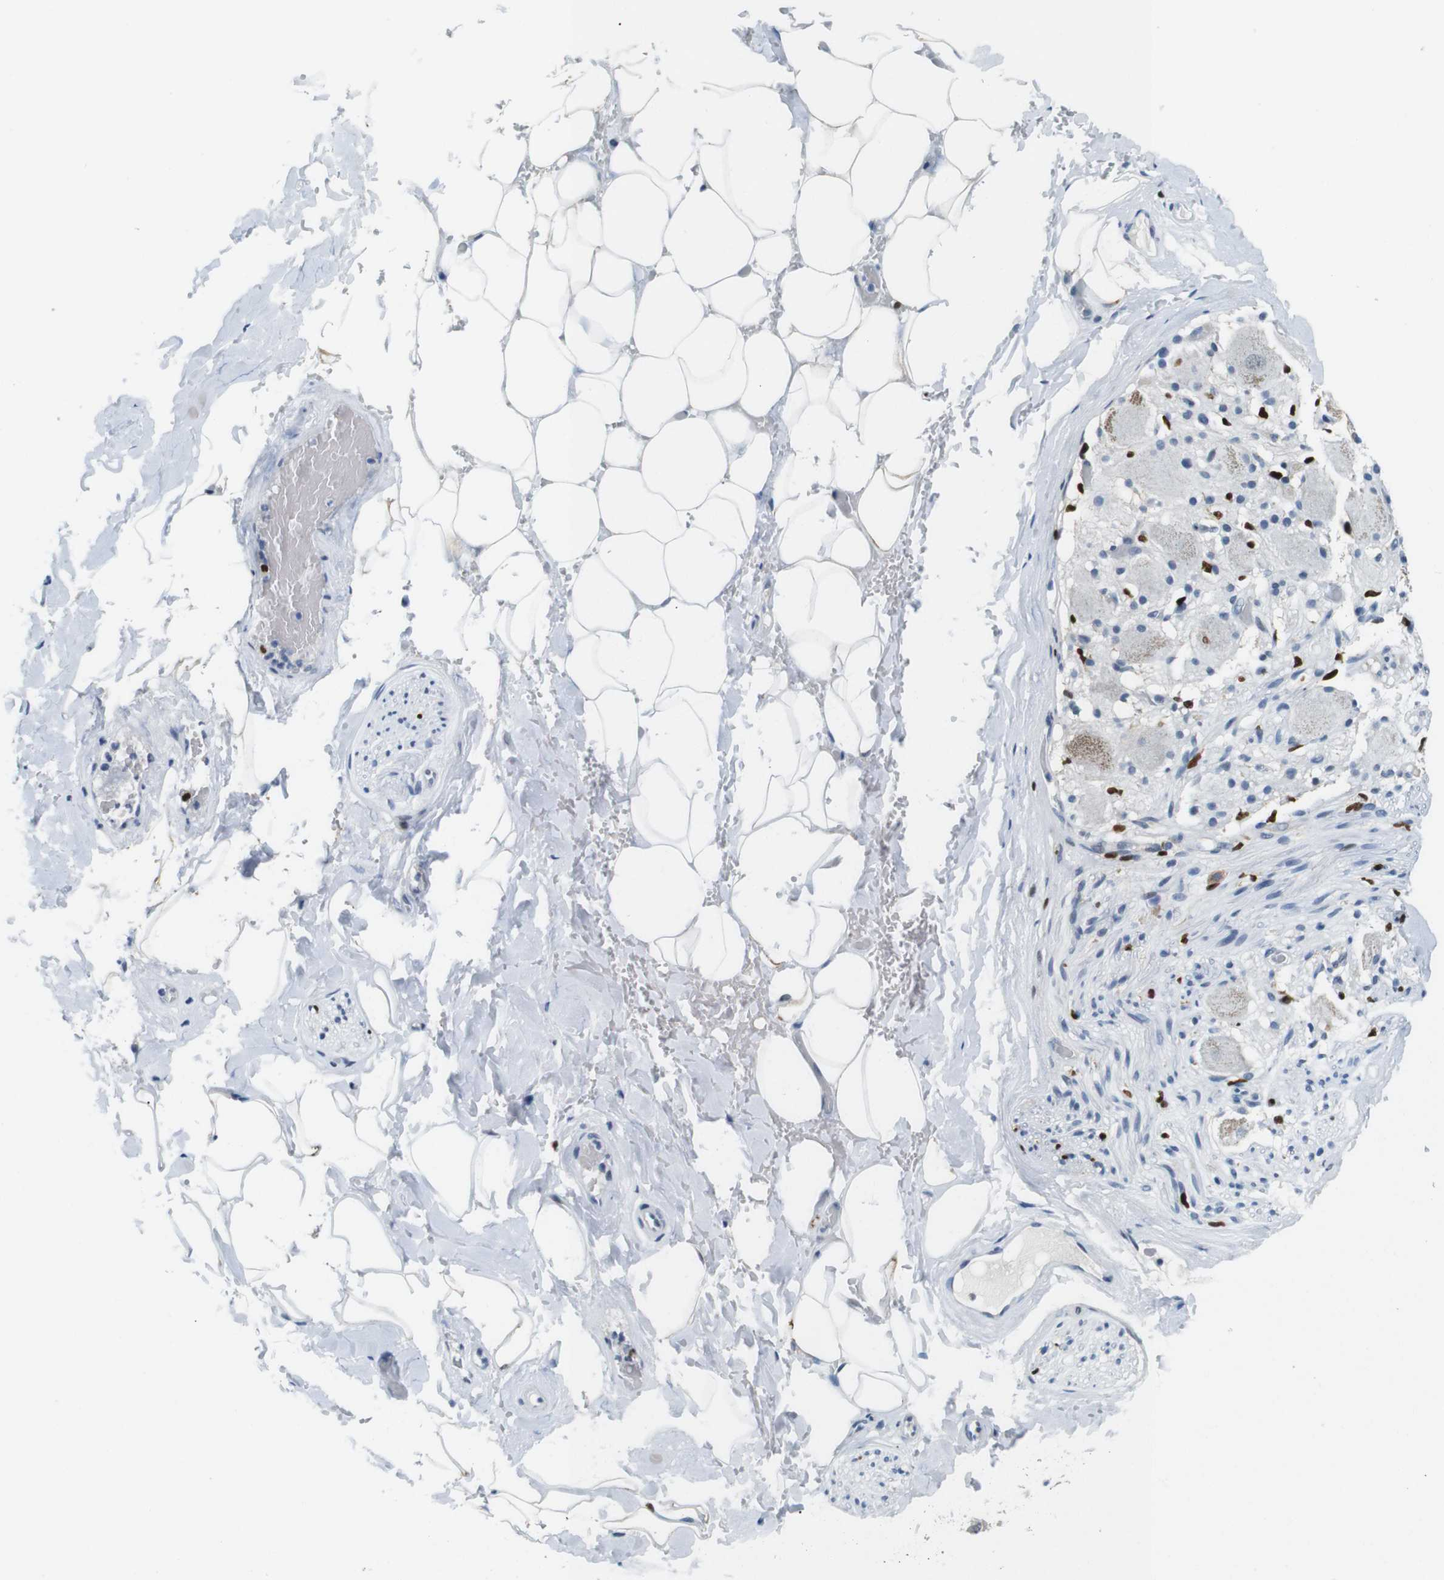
{"staining": {"intensity": "negative", "quantity": "none", "location": "none"}, "tissue": "adipose tissue", "cell_type": "Adipocytes", "image_type": "normal", "snomed": [{"axis": "morphology", "description": "Normal tissue, NOS"}, {"axis": "topography", "description": "Peripheral nerve tissue"}], "caption": "DAB (3,3'-diaminobenzidine) immunohistochemical staining of benign adipose tissue shows no significant staining in adipocytes.", "gene": "IRF8", "patient": {"sex": "male", "age": 70}}